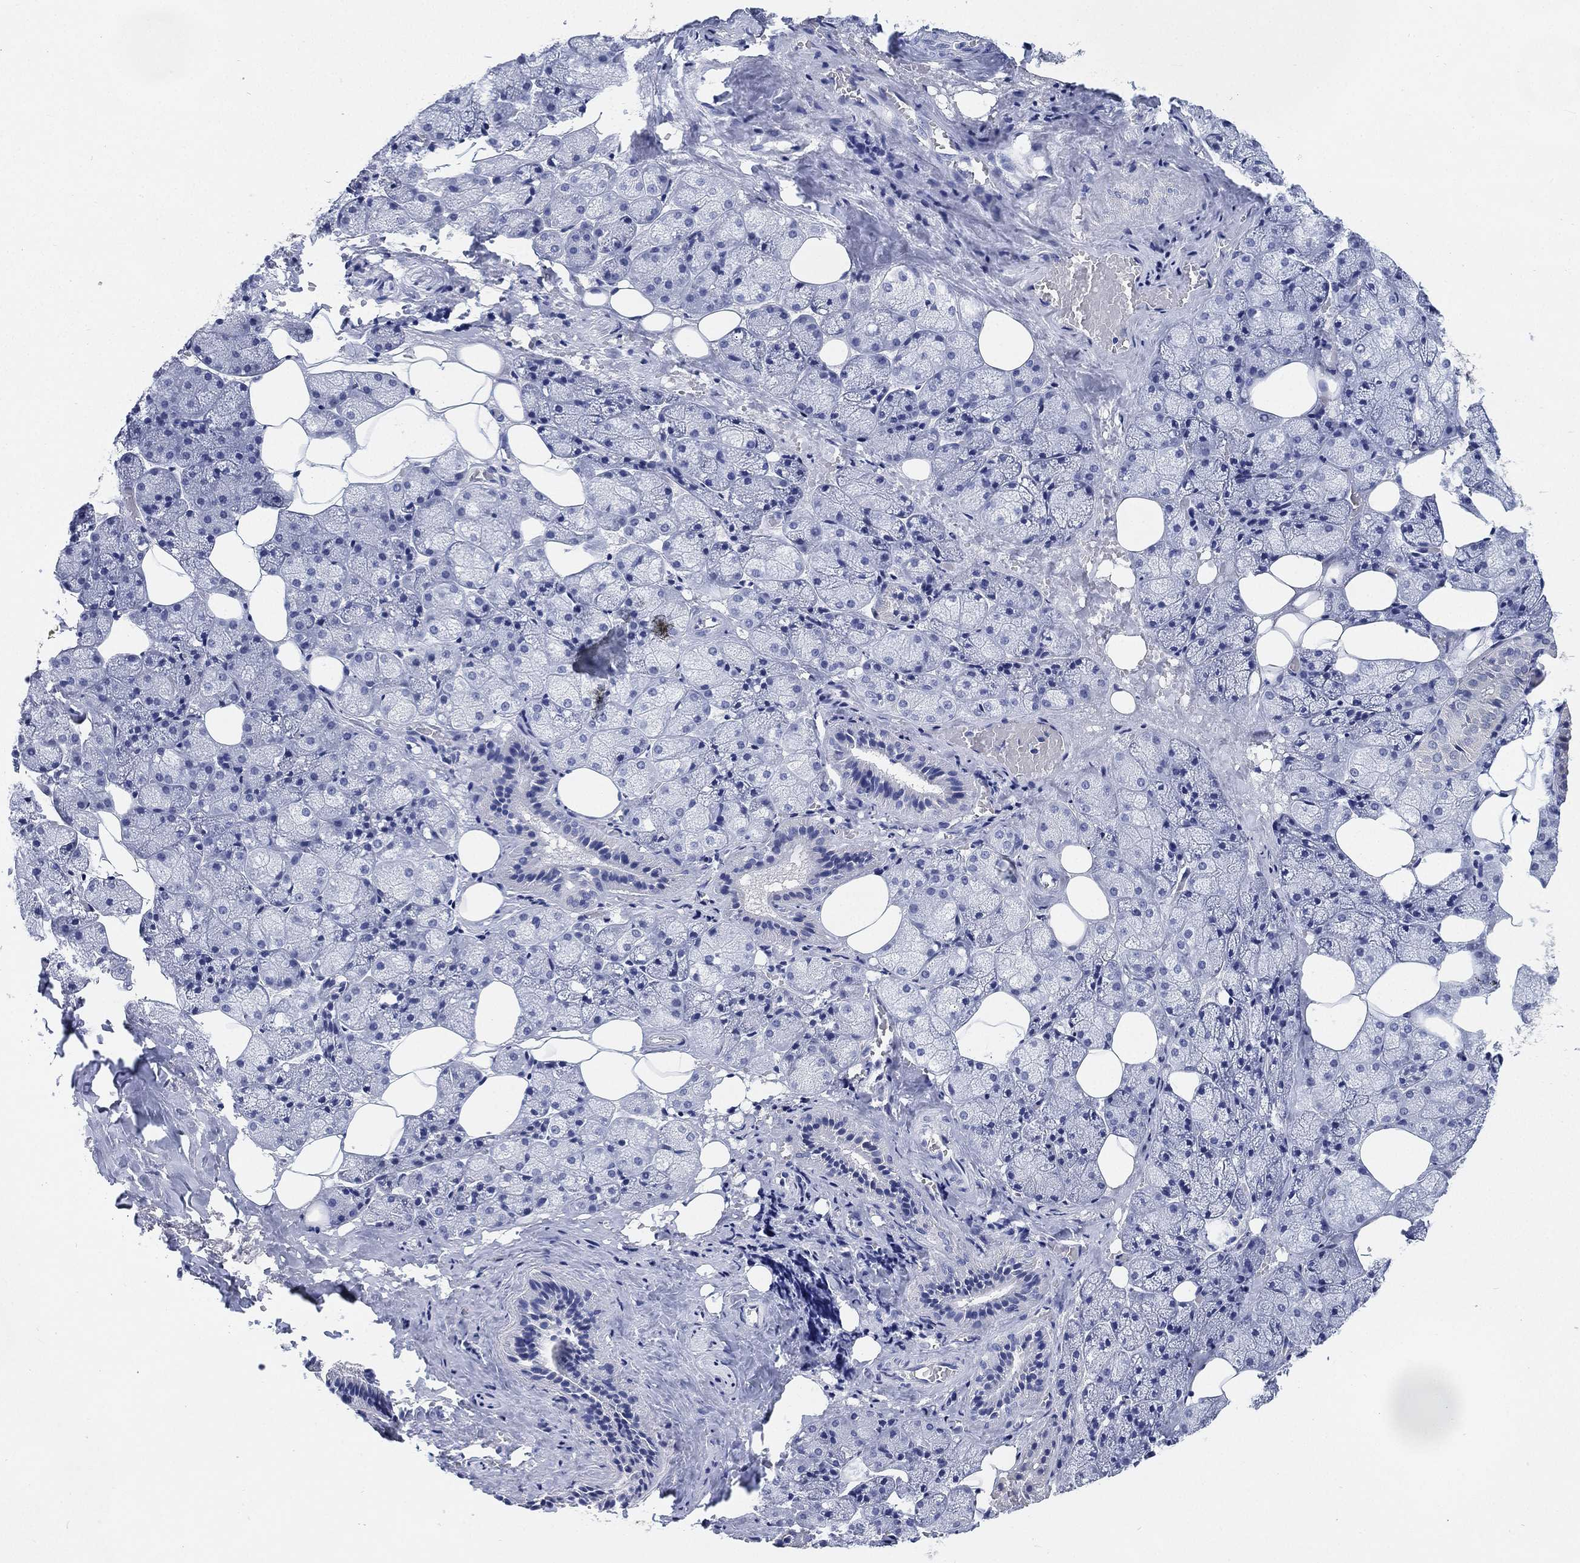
{"staining": {"intensity": "negative", "quantity": "none", "location": "none"}, "tissue": "salivary gland", "cell_type": "Glandular cells", "image_type": "normal", "snomed": [{"axis": "morphology", "description": "Normal tissue, NOS"}, {"axis": "topography", "description": "Salivary gland"}], "caption": "A micrograph of salivary gland stained for a protein shows no brown staining in glandular cells. (Immunohistochemistry, brightfield microscopy, high magnification).", "gene": "IYD", "patient": {"sex": "male", "age": 38}}